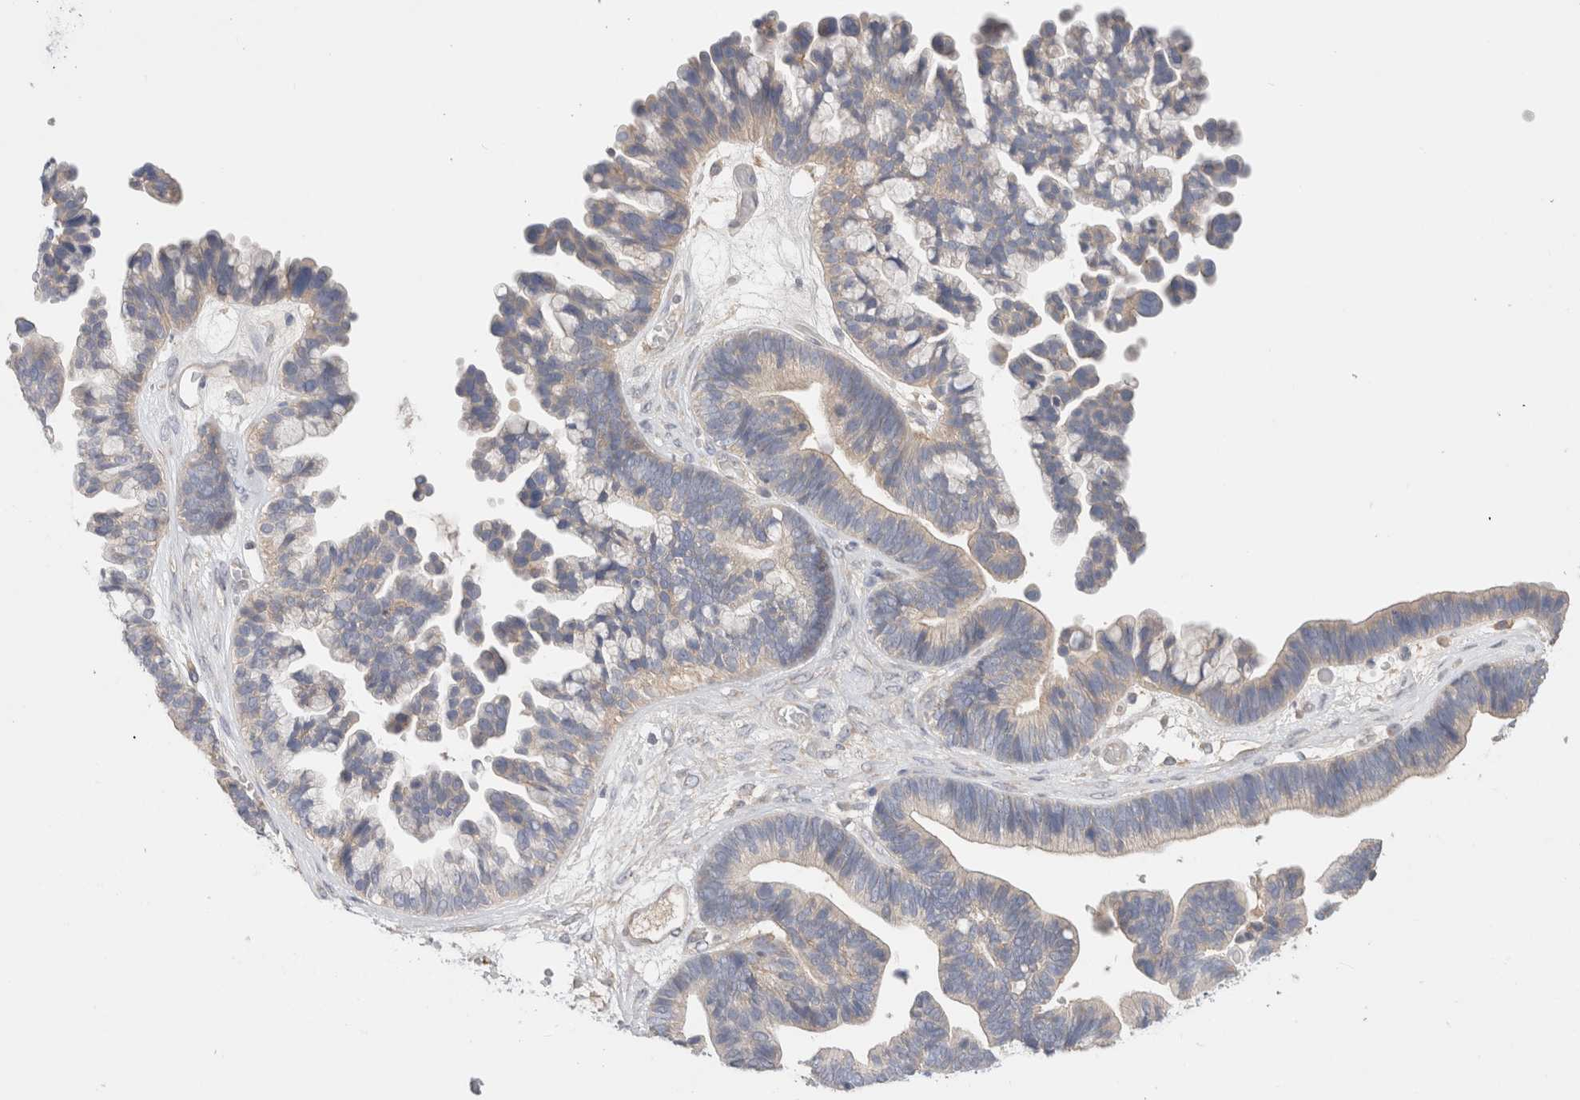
{"staining": {"intensity": "weak", "quantity": "<25%", "location": "cytoplasmic/membranous"}, "tissue": "ovarian cancer", "cell_type": "Tumor cells", "image_type": "cancer", "snomed": [{"axis": "morphology", "description": "Cystadenocarcinoma, serous, NOS"}, {"axis": "topography", "description": "Ovary"}], "caption": "The immunohistochemistry (IHC) micrograph has no significant expression in tumor cells of serous cystadenocarcinoma (ovarian) tissue.", "gene": "SGK3", "patient": {"sex": "female", "age": 56}}